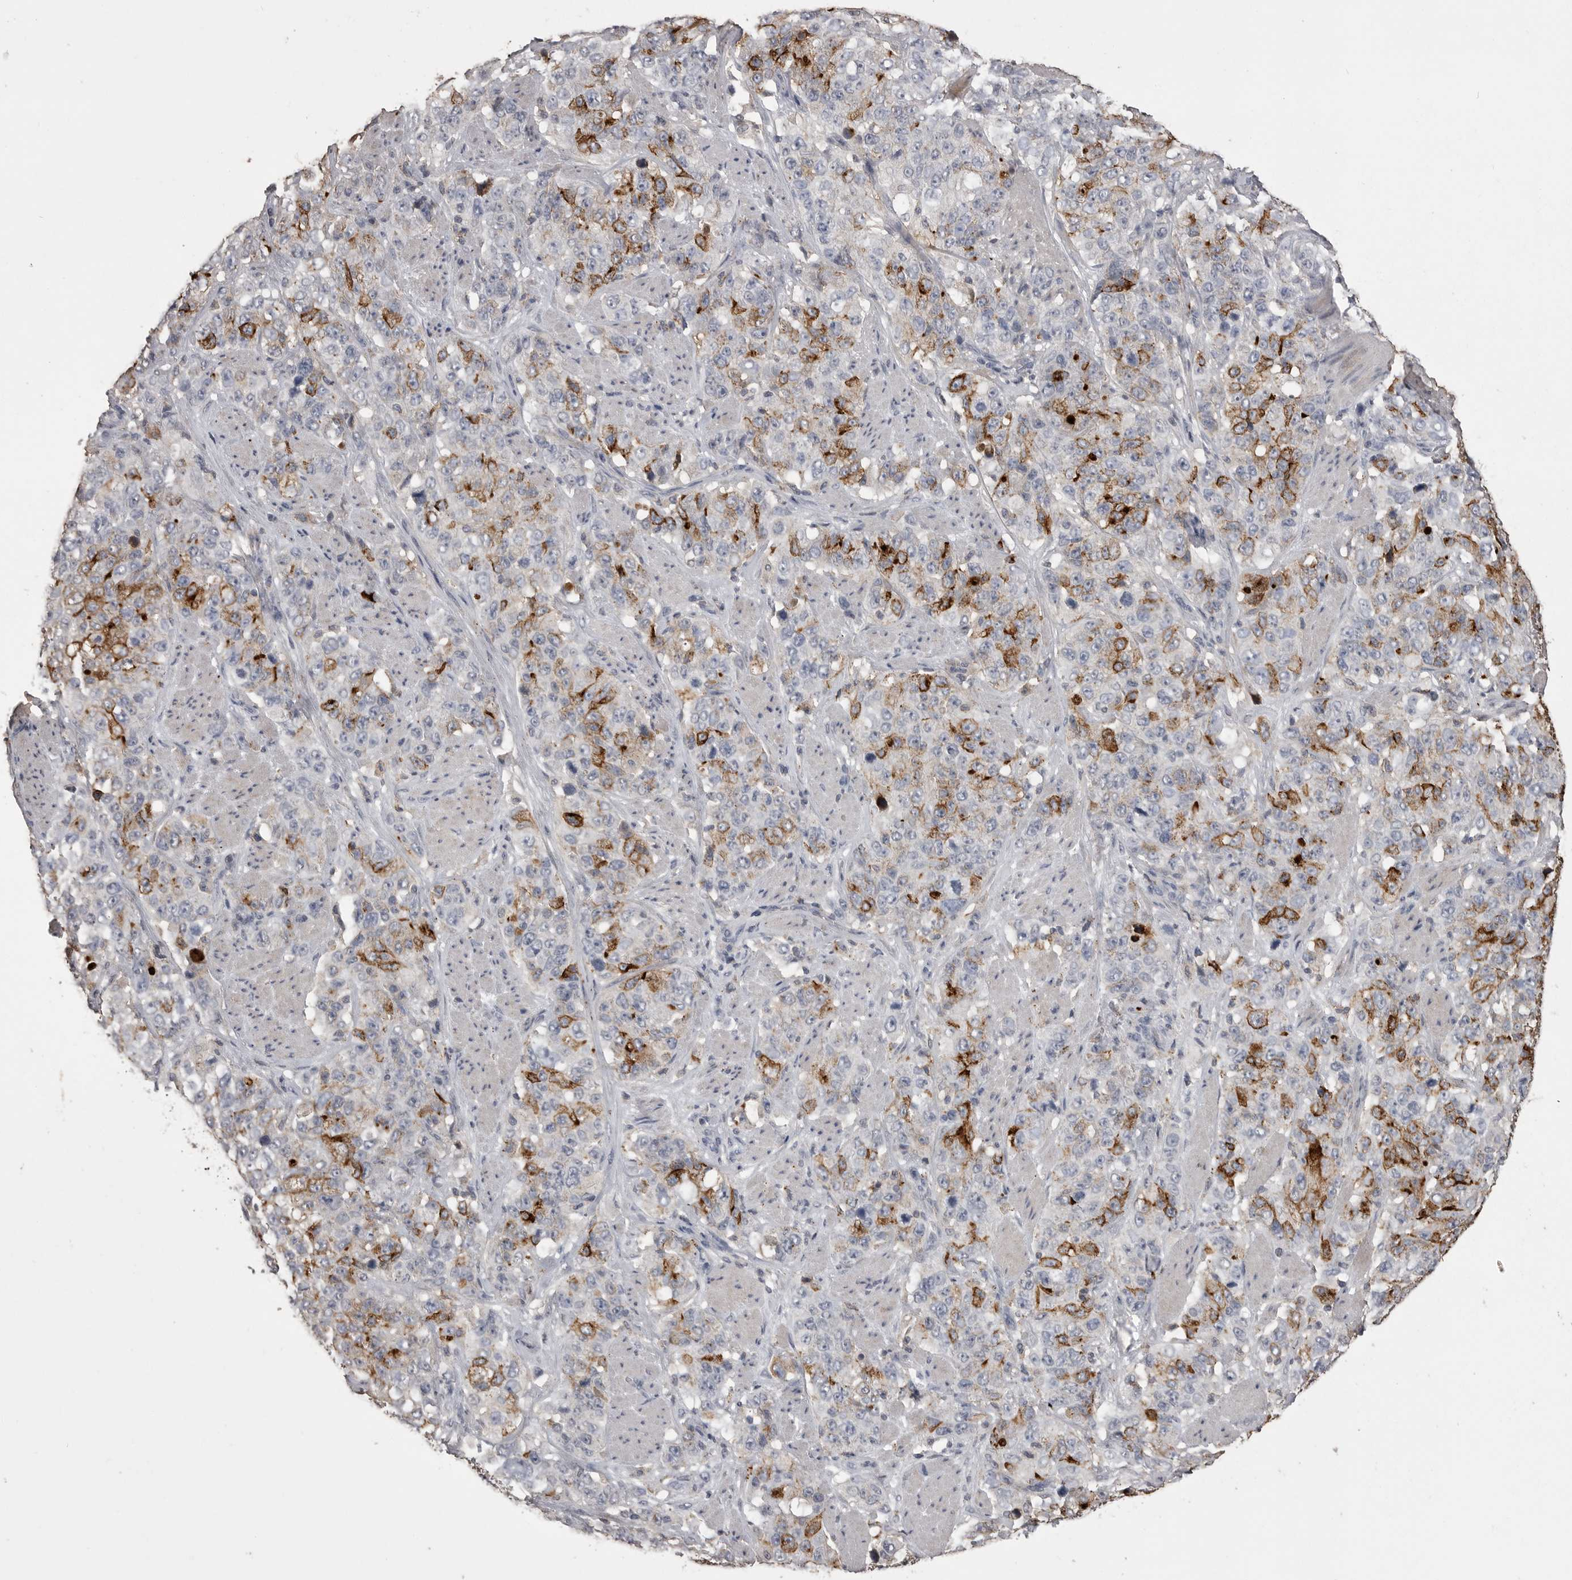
{"staining": {"intensity": "strong", "quantity": "25%-75%", "location": "cytoplasmic/membranous"}, "tissue": "stomach cancer", "cell_type": "Tumor cells", "image_type": "cancer", "snomed": [{"axis": "morphology", "description": "Adenocarcinoma, NOS"}, {"axis": "topography", "description": "Stomach"}], "caption": "The histopathology image displays a brown stain indicating the presence of a protein in the cytoplasmic/membranous of tumor cells in adenocarcinoma (stomach). Nuclei are stained in blue.", "gene": "MMP7", "patient": {"sex": "male", "age": 48}}